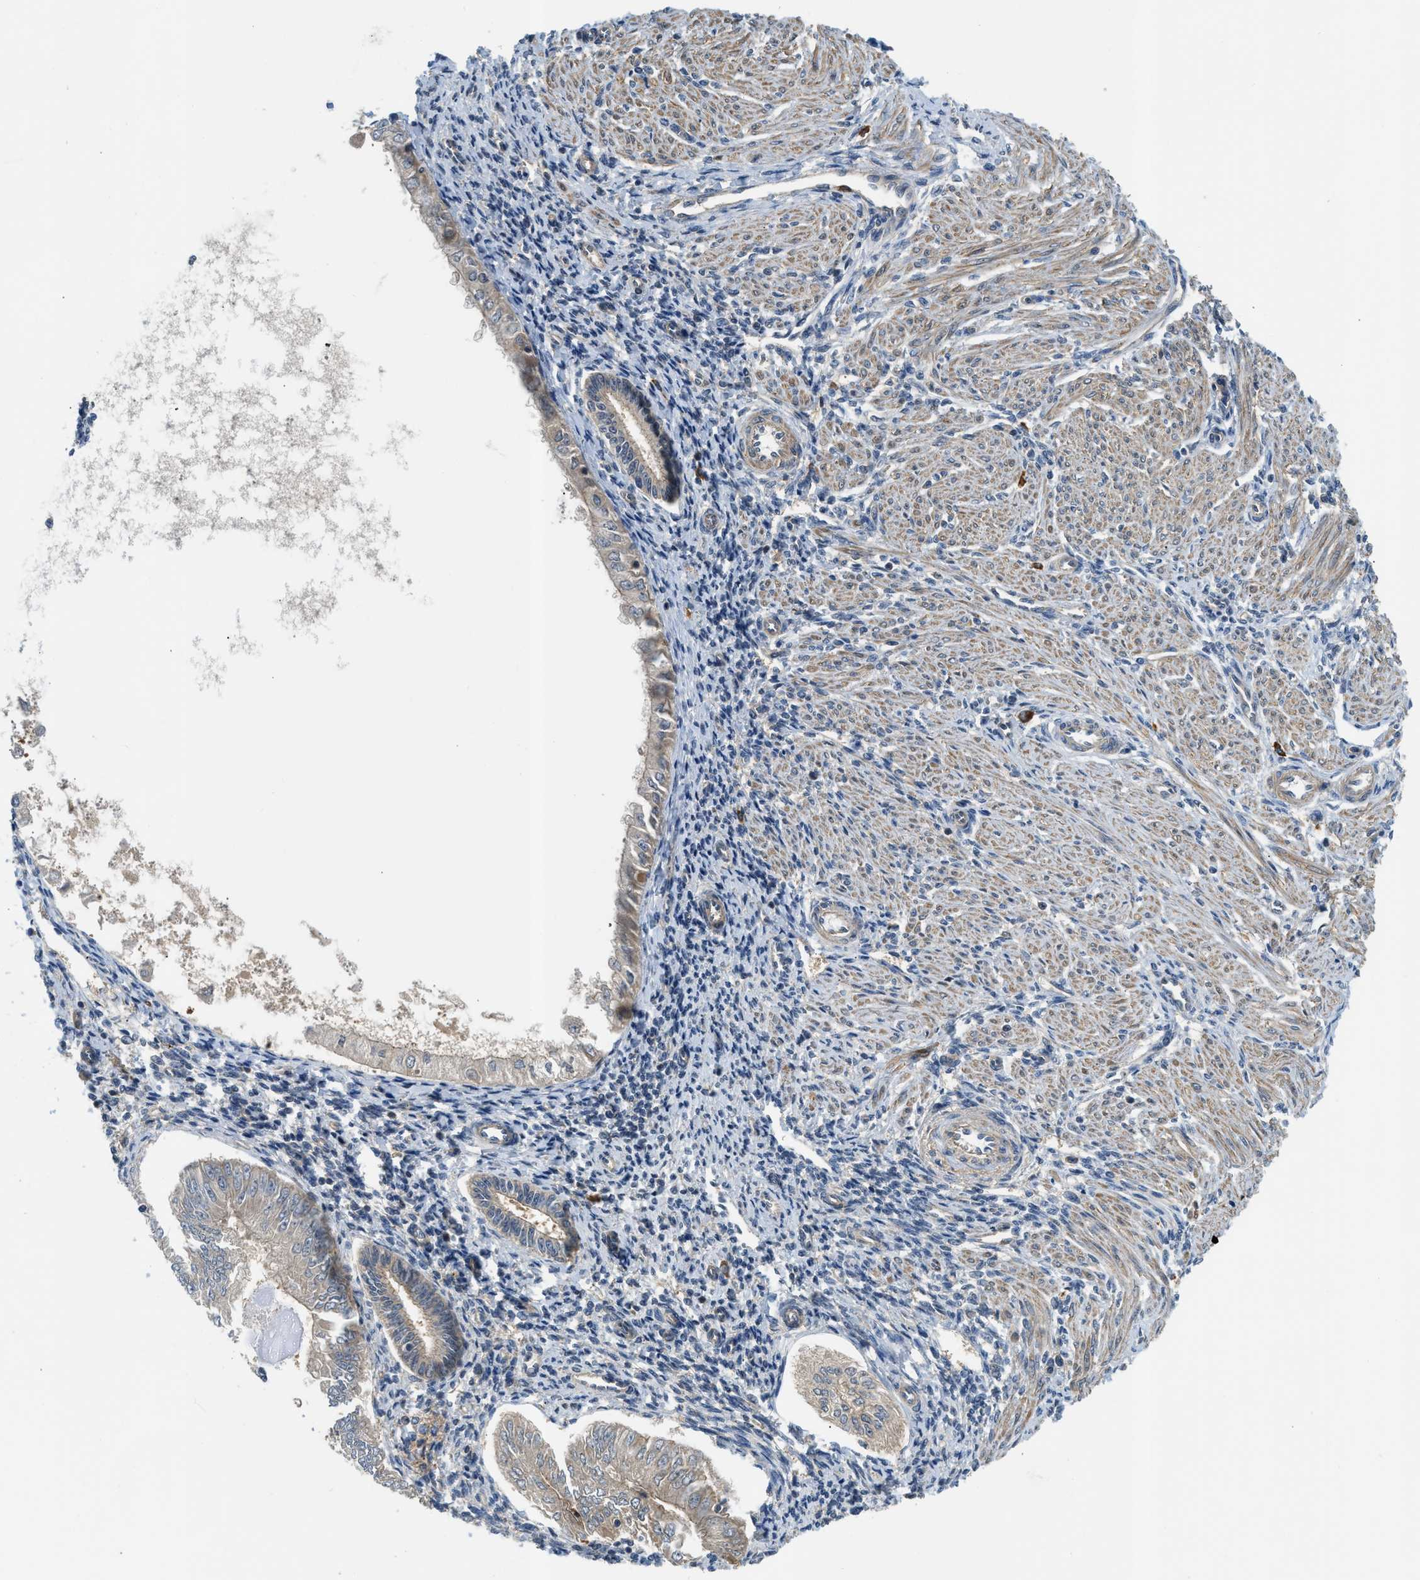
{"staining": {"intensity": "weak", "quantity": "<25%", "location": "cytoplasmic/membranous"}, "tissue": "endometrial cancer", "cell_type": "Tumor cells", "image_type": "cancer", "snomed": [{"axis": "morphology", "description": "Normal tissue, NOS"}, {"axis": "morphology", "description": "Adenocarcinoma, NOS"}, {"axis": "topography", "description": "Endometrium"}], "caption": "Protein analysis of endometrial cancer (adenocarcinoma) shows no significant expression in tumor cells. The staining was performed using DAB to visualize the protein expression in brown, while the nuclei were stained in blue with hematoxylin (Magnification: 20x).", "gene": "CBLB", "patient": {"sex": "female", "age": 53}}